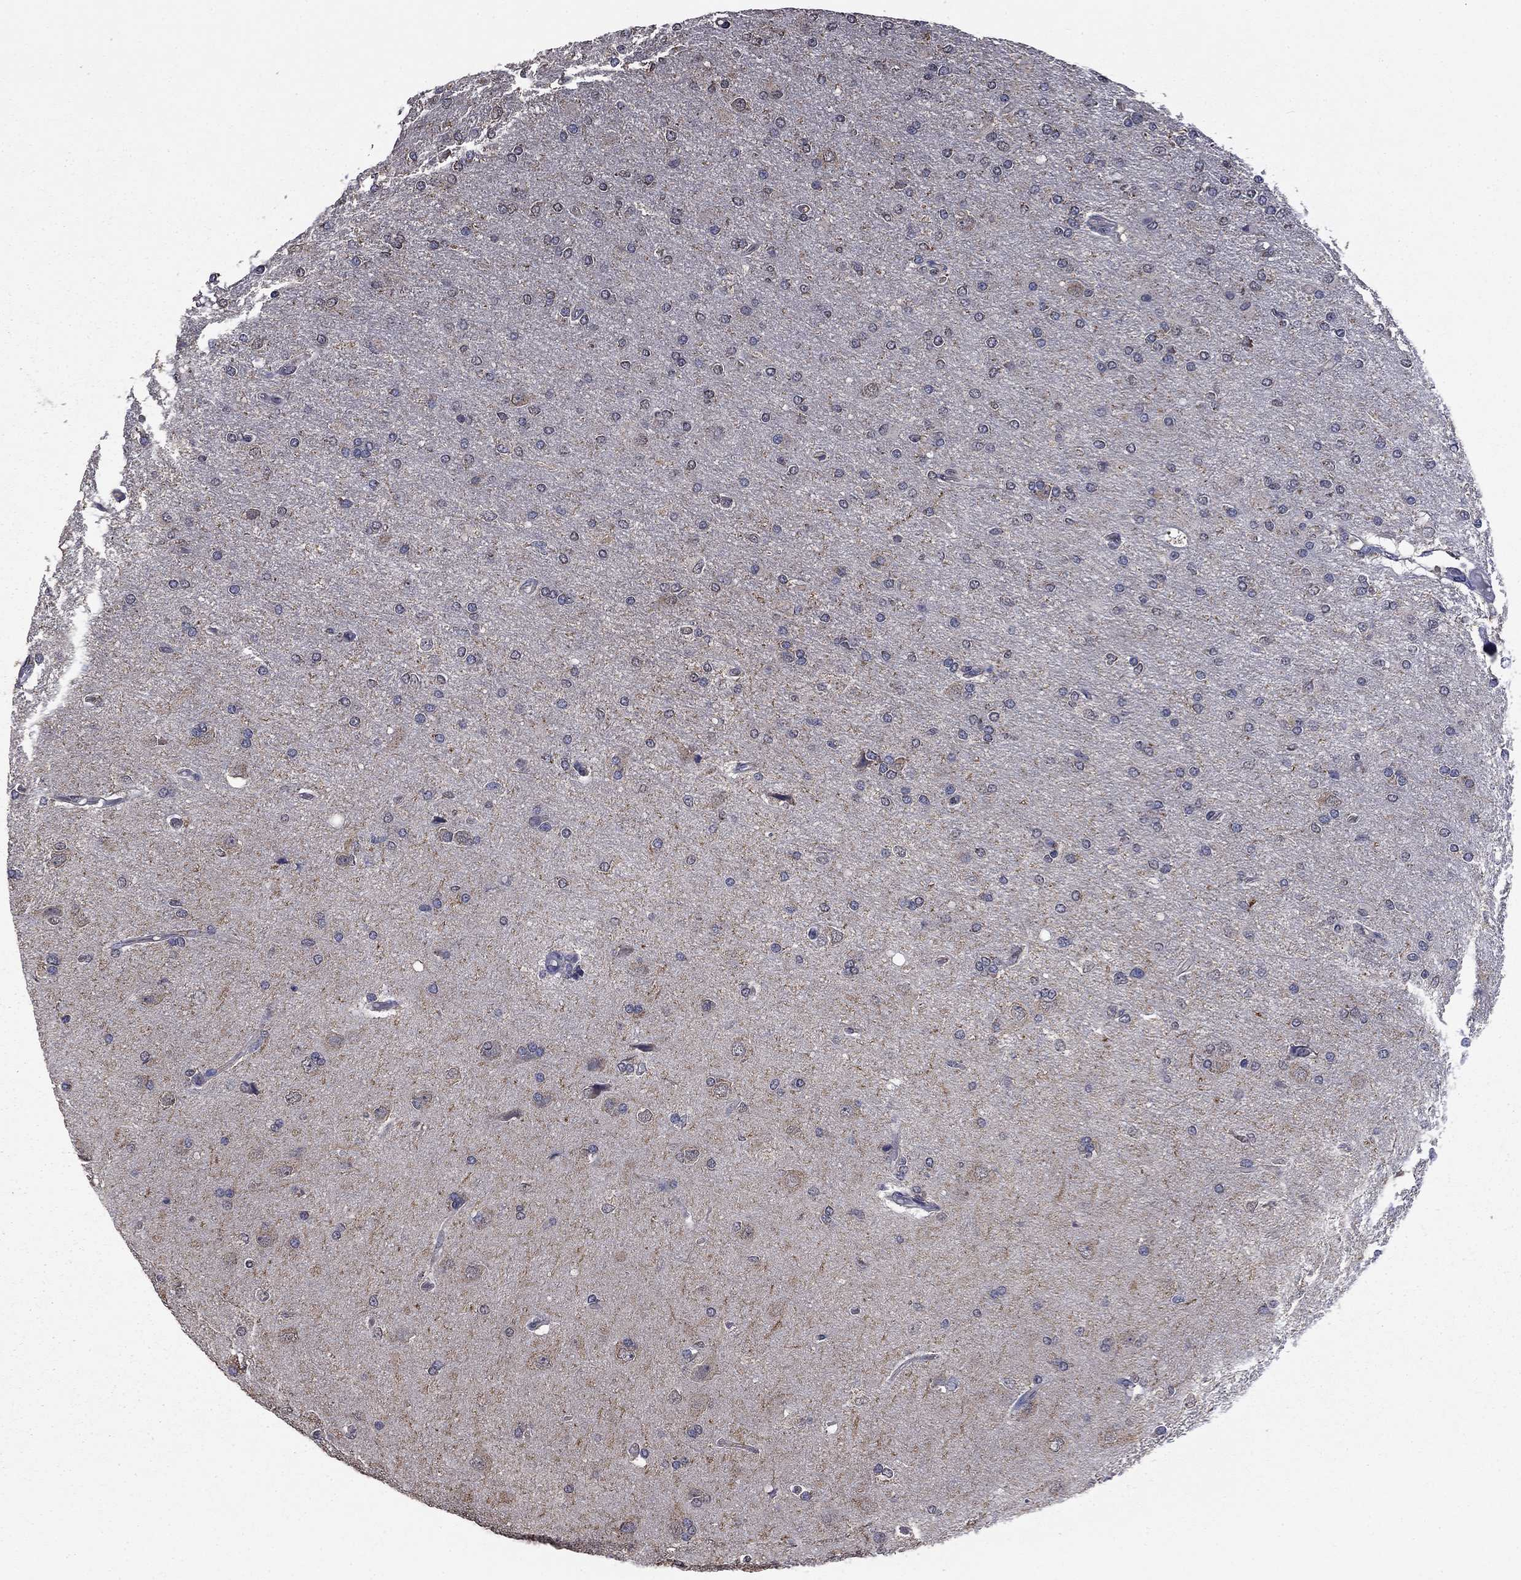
{"staining": {"intensity": "negative", "quantity": "none", "location": "none"}, "tissue": "glioma", "cell_type": "Tumor cells", "image_type": "cancer", "snomed": [{"axis": "morphology", "description": "Glioma, malignant, High grade"}, {"axis": "topography", "description": "Cerebral cortex"}], "caption": "IHC micrograph of neoplastic tissue: glioma stained with DAB (3,3'-diaminobenzidine) shows no significant protein staining in tumor cells.", "gene": "MFAP3L", "patient": {"sex": "male", "age": 70}}